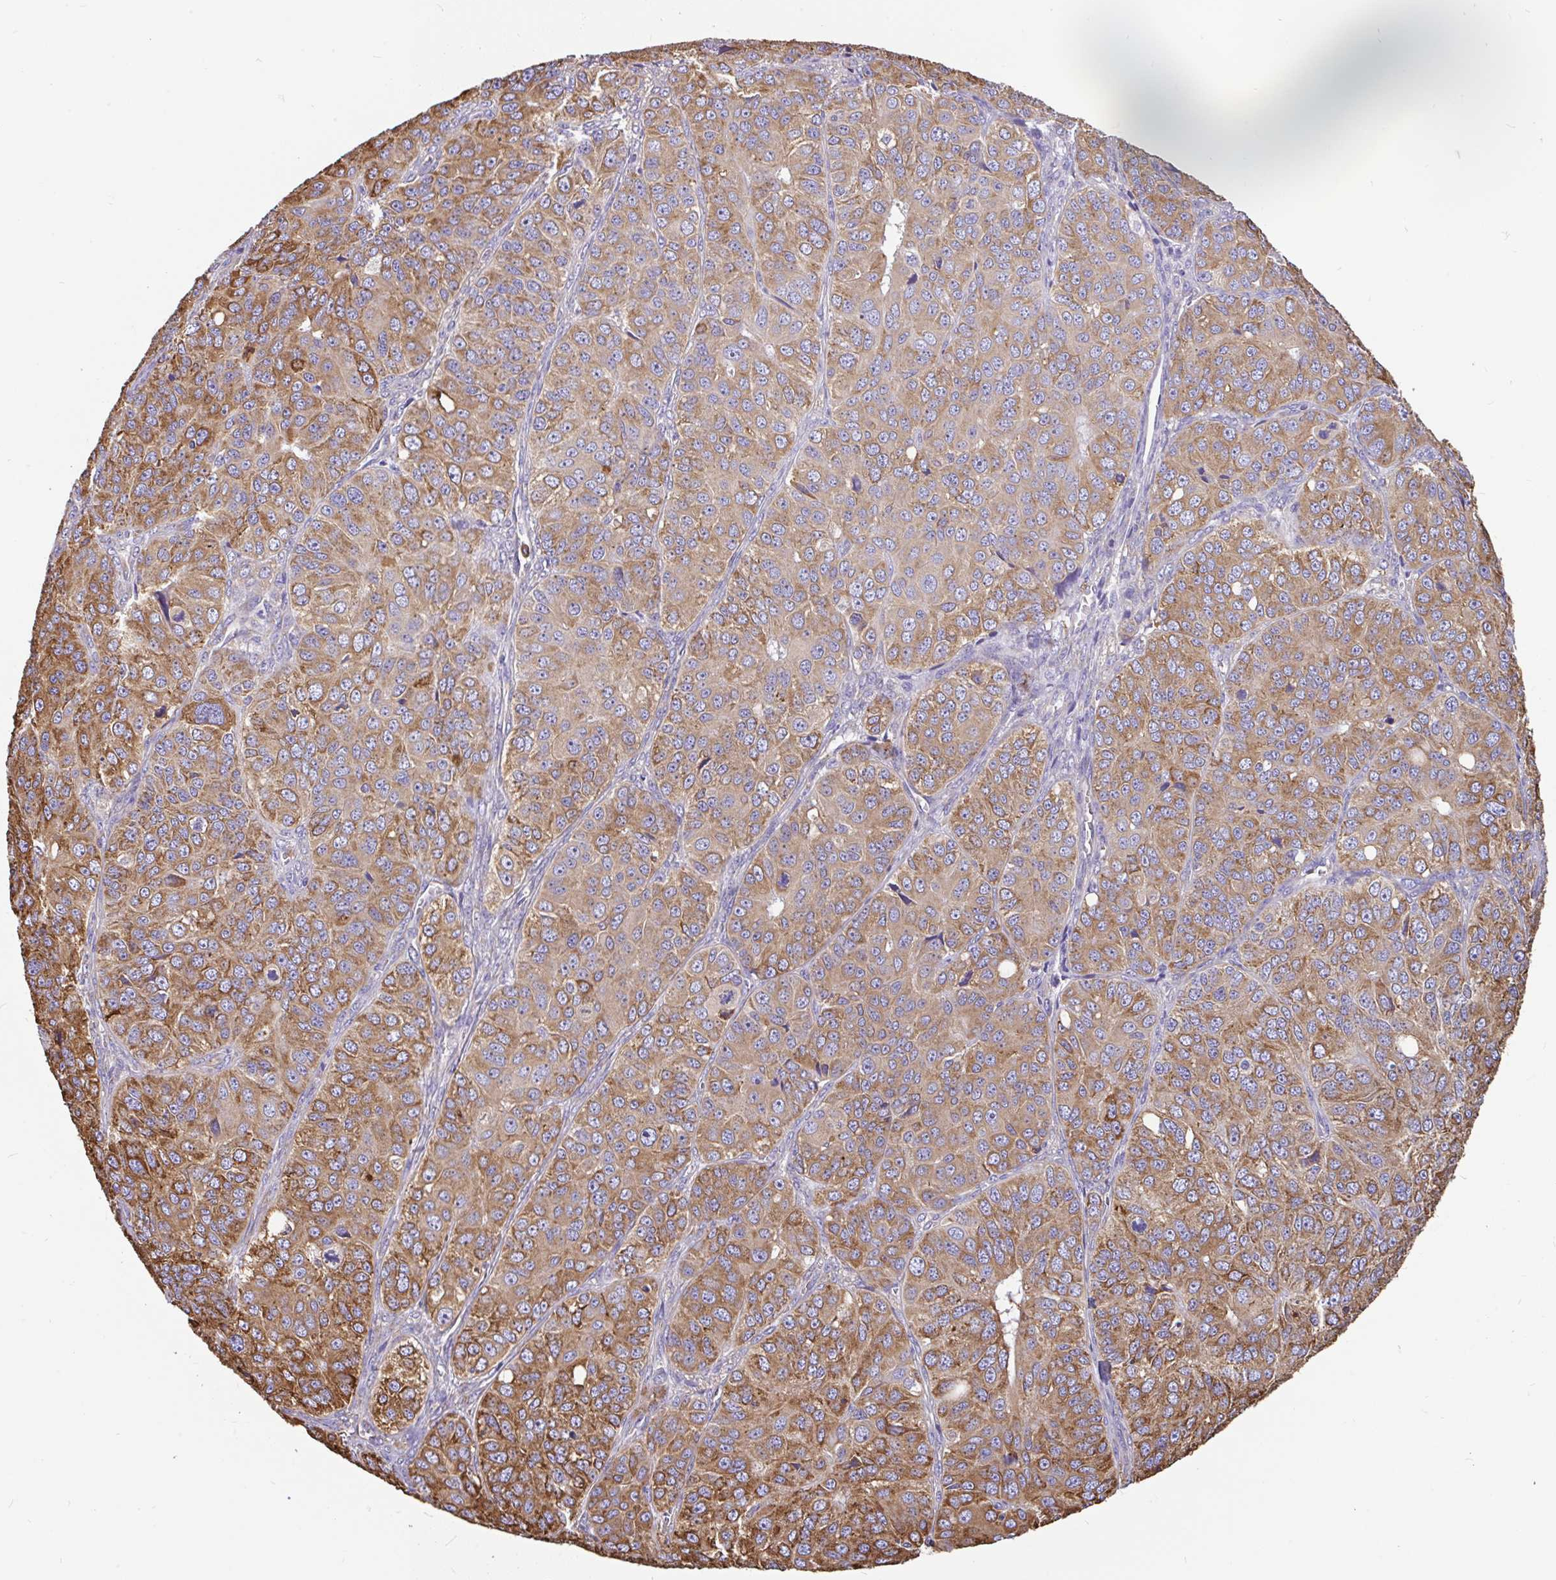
{"staining": {"intensity": "moderate", "quantity": ">75%", "location": "cytoplasmic/membranous"}, "tissue": "ovarian cancer", "cell_type": "Tumor cells", "image_type": "cancer", "snomed": [{"axis": "morphology", "description": "Carcinoma, endometroid"}, {"axis": "topography", "description": "Ovary"}], "caption": "Protein staining of ovarian cancer (endometroid carcinoma) tissue shows moderate cytoplasmic/membranous positivity in about >75% of tumor cells.", "gene": "EML5", "patient": {"sex": "female", "age": 51}}